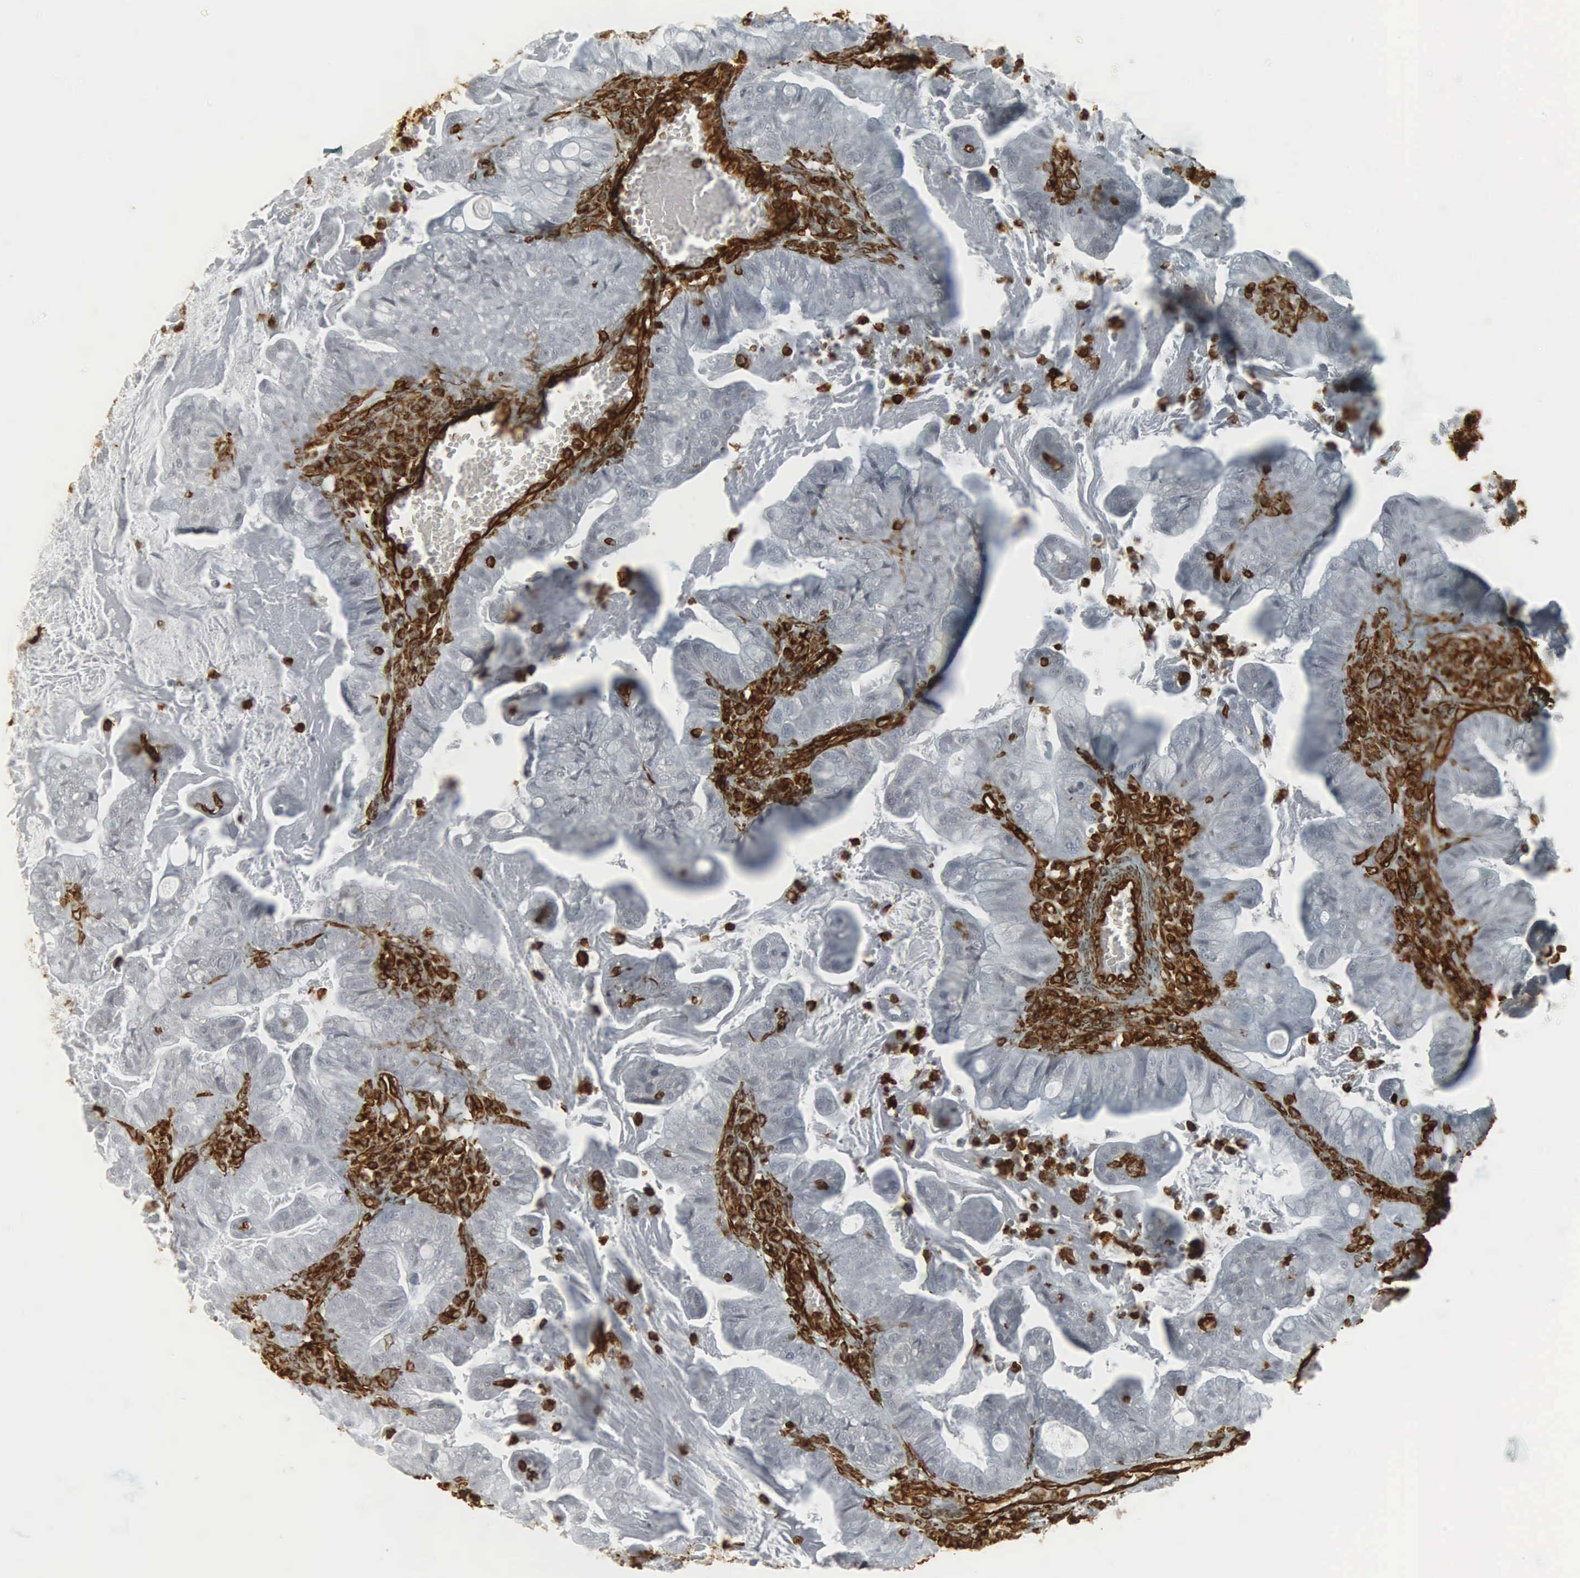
{"staining": {"intensity": "moderate", "quantity": "<25%", "location": "cytoplasmic/membranous,nuclear"}, "tissue": "cervical cancer", "cell_type": "Tumor cells", "image_type": "cancer", "snomed": [{"axis": "morphology", "description": "Adenocarcinoma, NOS"}, {"axis": "topography", "description": "Cervix"}], "caption": "Immunohistochemistry (IHC) (DAB (3,3'-diaminobenzidine)) staining of human adenocarcinoma (cervical) demonstrates moderate cytoplasmic/membranous and nuclear protein positivity in about <25% of tumor cells.", "gene": "VIM", "patient": {"sex": "female", "age": 41}}